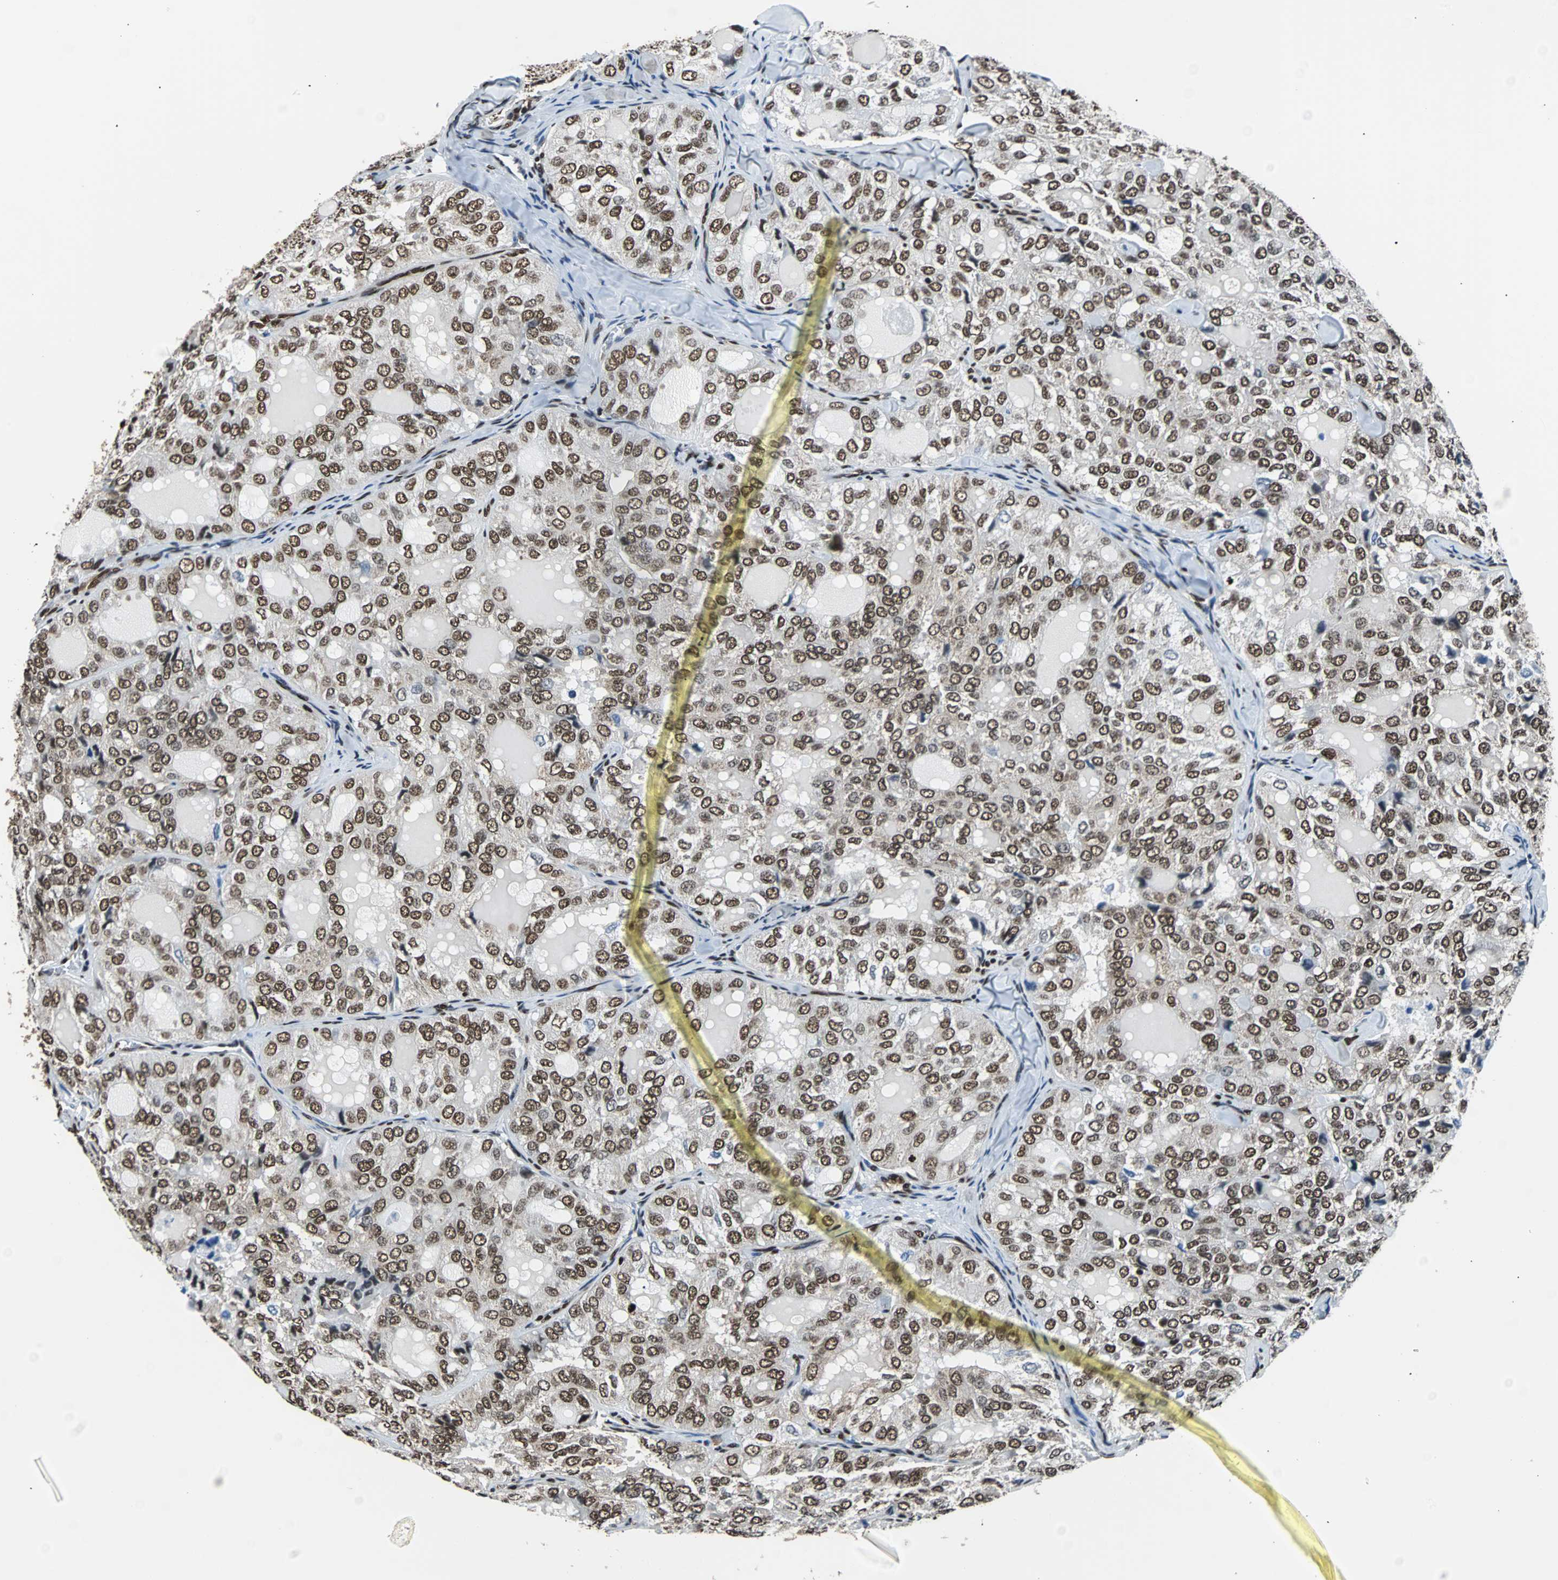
{"staining": {"intensity": "moderate", "quantity": "25%-75%", "location": "nuclear"}, "tissue": "thyroid cancer", "cell_type": "Tumor cells", "image_type": "cancer", "snomed": [{"axis": "morphology", "description": "Follicular adenoma carcinoma, NOS"}, {"axis": "topography", "description": "Thyroid gland"}], "caption": "A brown stain labels moderate nuclear staining of a protein in human thyroid cancer (follicular adenoma carcinoma) tumor cells.", "gene": "FUBP1", "patient": {"sex": "male", "age": 75}}